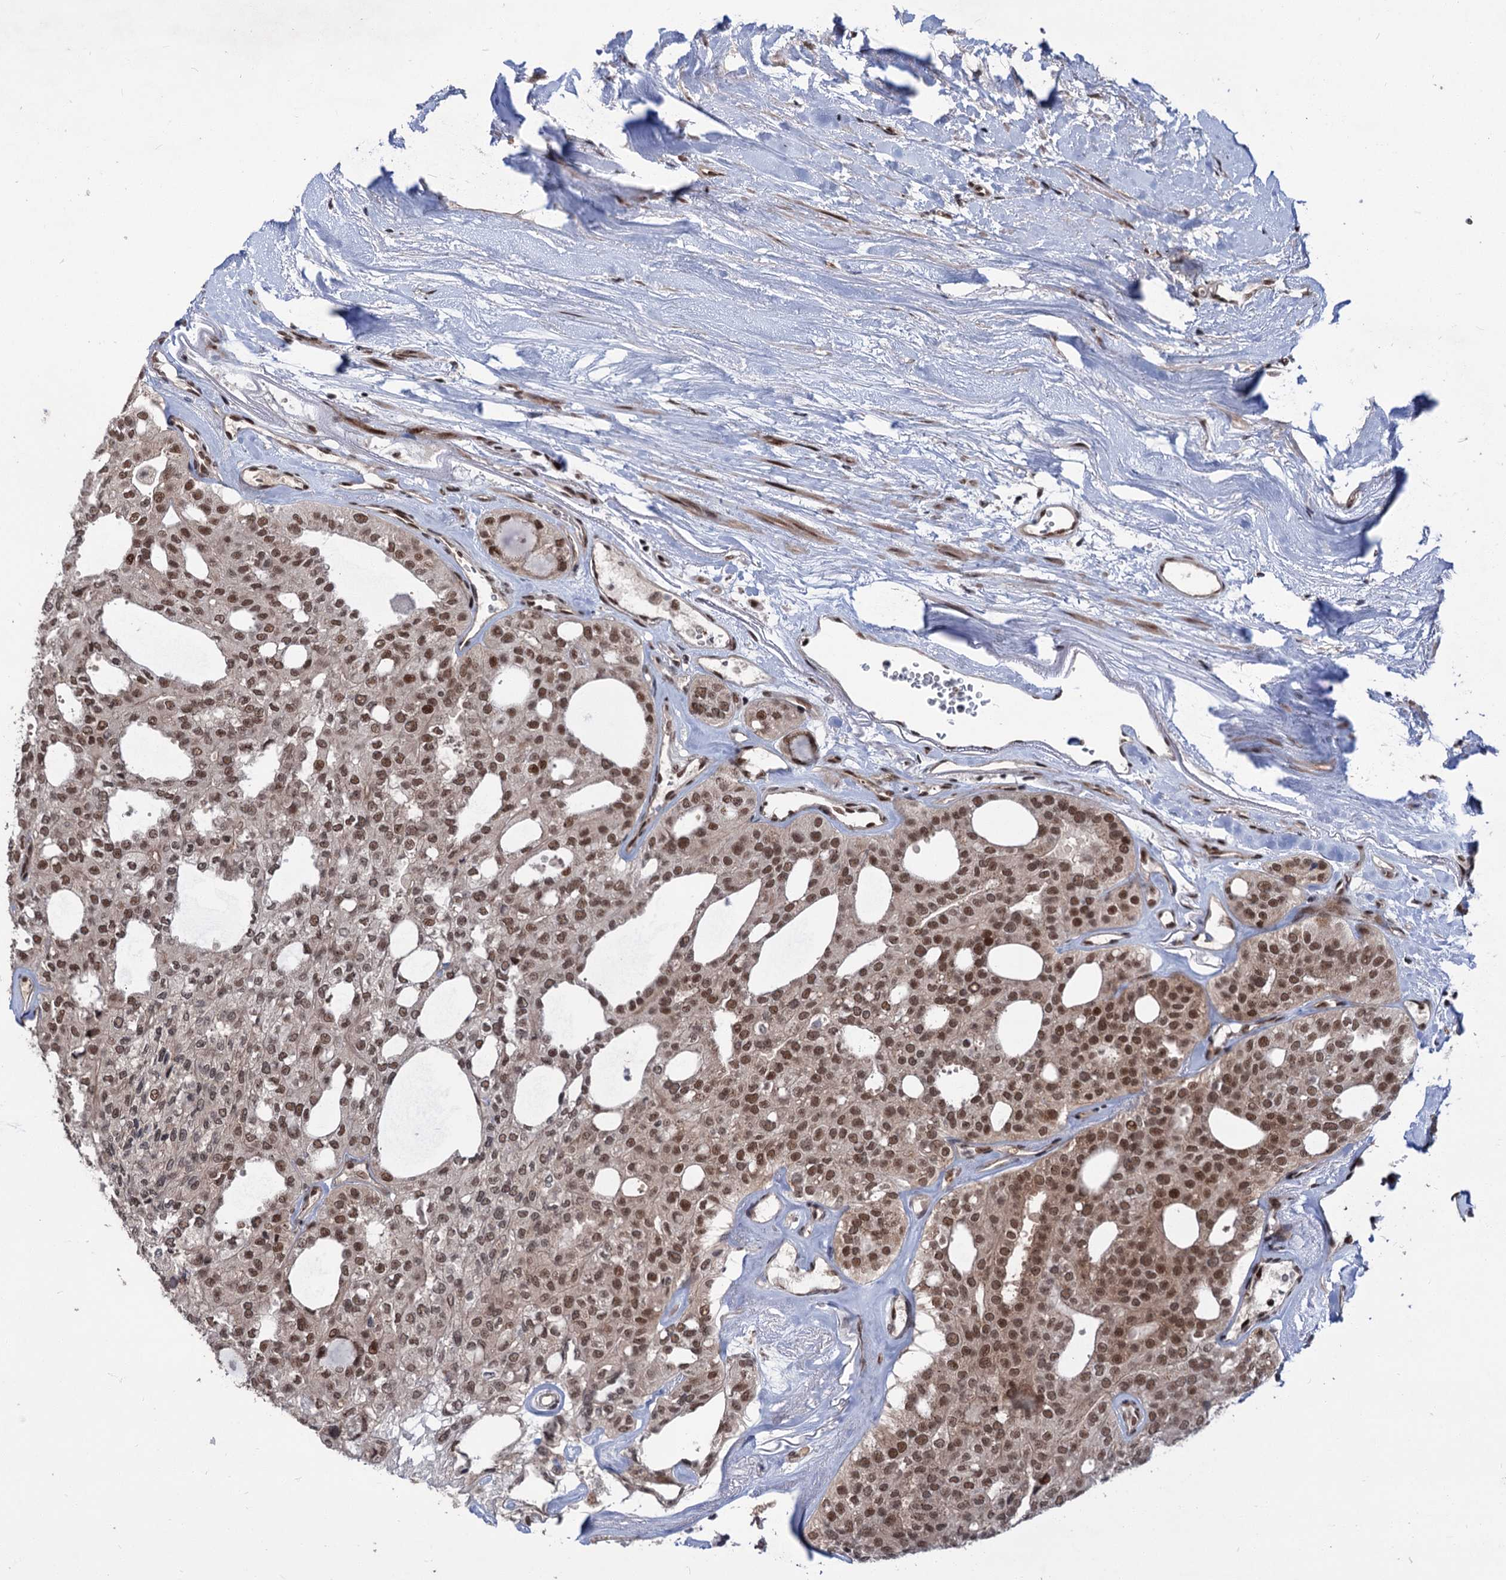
{"staining": {"intensity": "moderate", "quantity": ">75%", "location": "nuclear"}, "tissue": "thyroid cancer", "cell_type": "Tumor cells", "image_type": "cancer", "snomed": [{"axis": "morphology", "description": "Follicular adenoma carcinoma, NOS"}, {"axis": "topography", "description": "Thyroid gland"}], "caption": "Thyroid cancer (follicular adenoma carcinoma) stained with DAB (3,3'-diaminobenzidine) IHC reveals medium levels of moderate nuclear staining in approximately >75% of tumor cells.", "gene": "MAML1", "patient": {"sex": "male", "age": 75}}